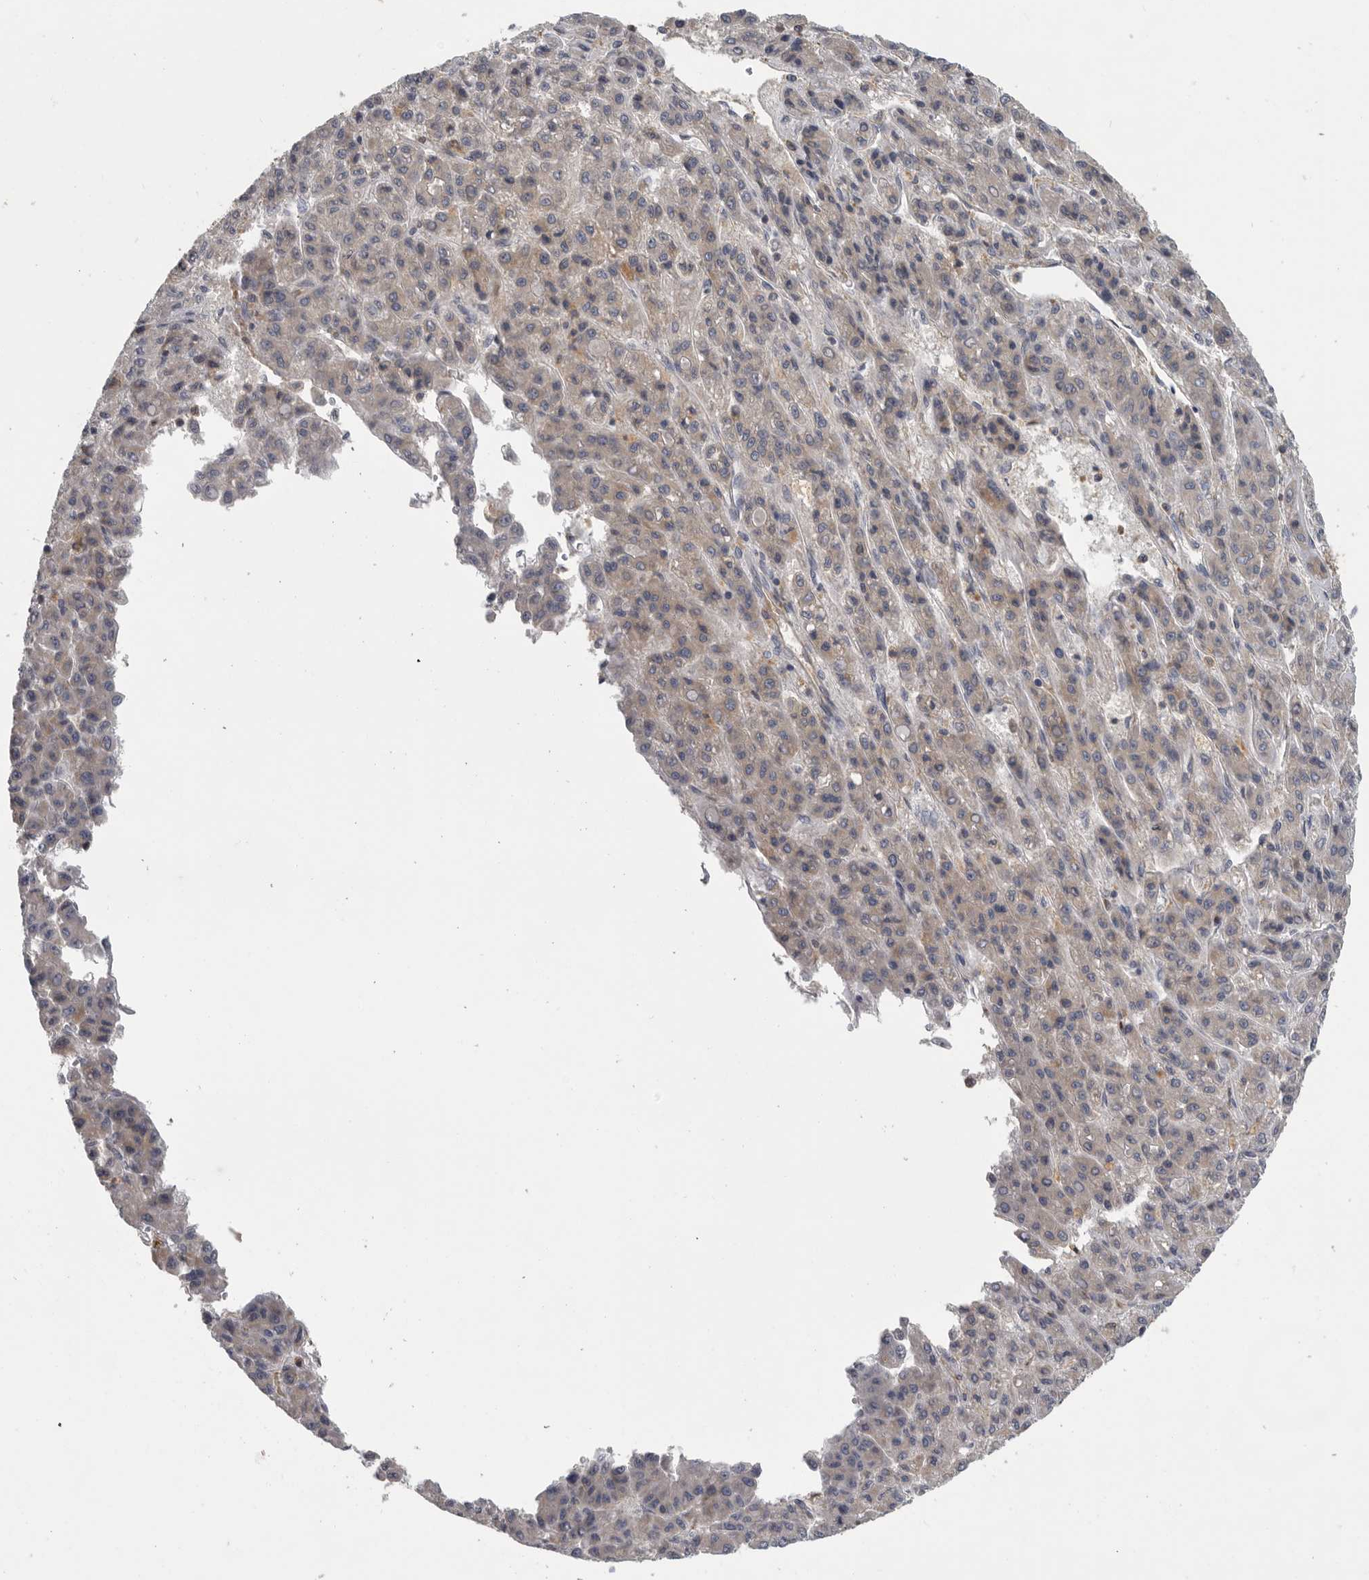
{"staining": {"intensity": "weak", "quantity": ">75%", "location": "cytoplasmic/membranous"}, "tissue": "liver cancer", "cell_type": "Tumor cells", "image_type": "cancer", "snomed": [{"axis": "morphology", "description": "Carcinoma, Hepatocellular, NOS"}, {"axis": "topography", "description": "Liver"}], "caption": "Immunohistochemistry (IHC) photomicrograph of neoplastic tissue: human liver cancer stained using IHC demonstrates low levels of weak protein expression localized specifically in the cytoplasmic/membranous of tumor cells, appearing as a cytoplasmic/membranous brown color.", "gene": "C1orf109", "patient": {"sex": "male", "age": 70}}